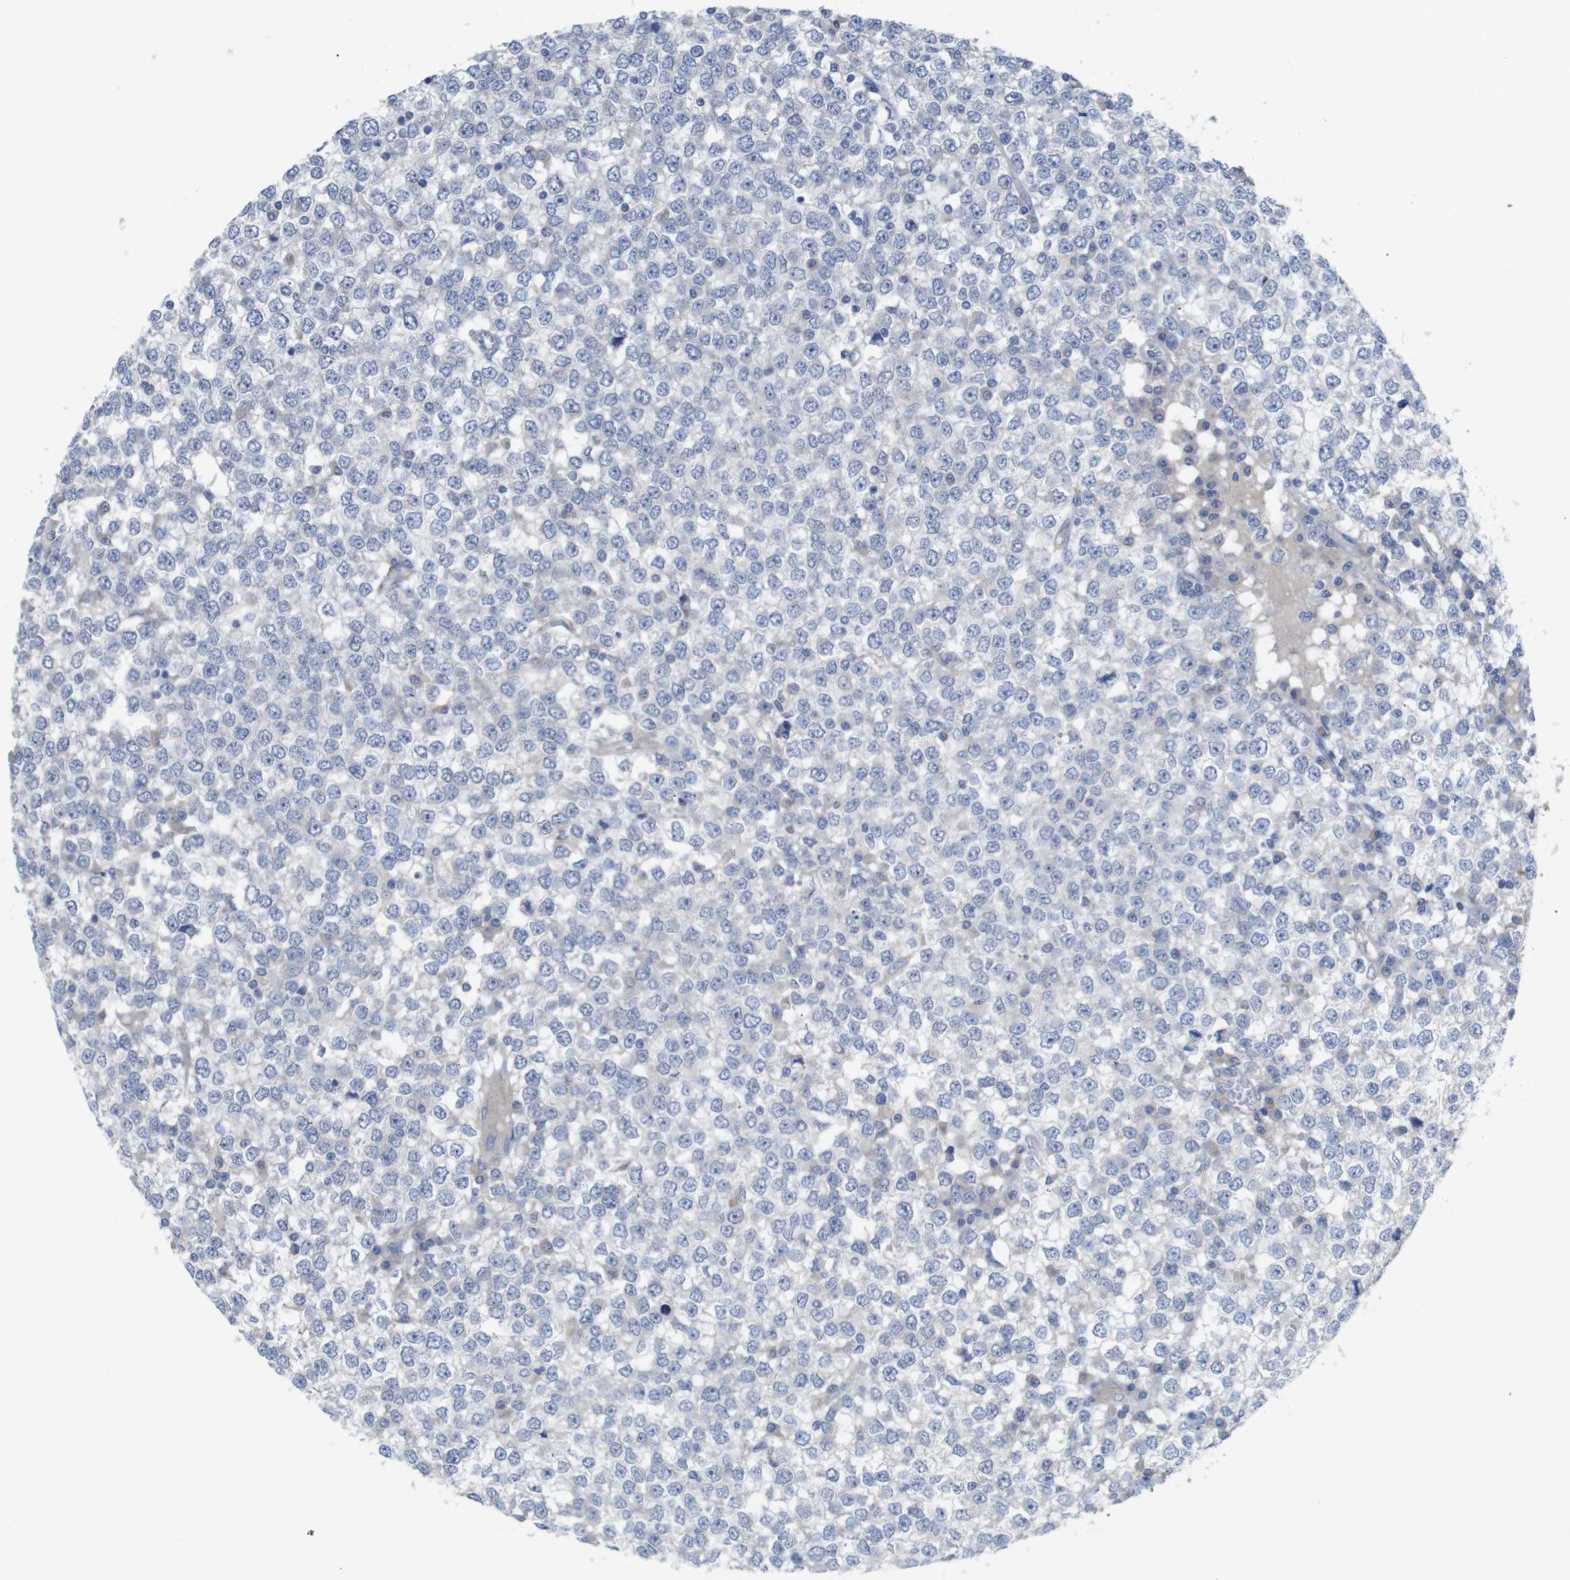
{"staining": {"intensity": "negative", "quantity": "none", "location": "none"}, "tissue": "testis cancer", "cell_type": "Tumor cells", "image_type": "cancer", "snomed": [{"axis": "morphology", "description": "Seminoma, NOS"}, {"axis": "topography", "description": "Testis"}], "caption": "Immunohistochemistry histopathology image of human testis seminoma stained for a protein (brown), which exhibits no expression in tumor cells. (DAB immunohistochemistry (IHC) with hematoxylin counter stain).", "gene": "KIDINS220", "patient": {"sex": "male", "age": 65}}